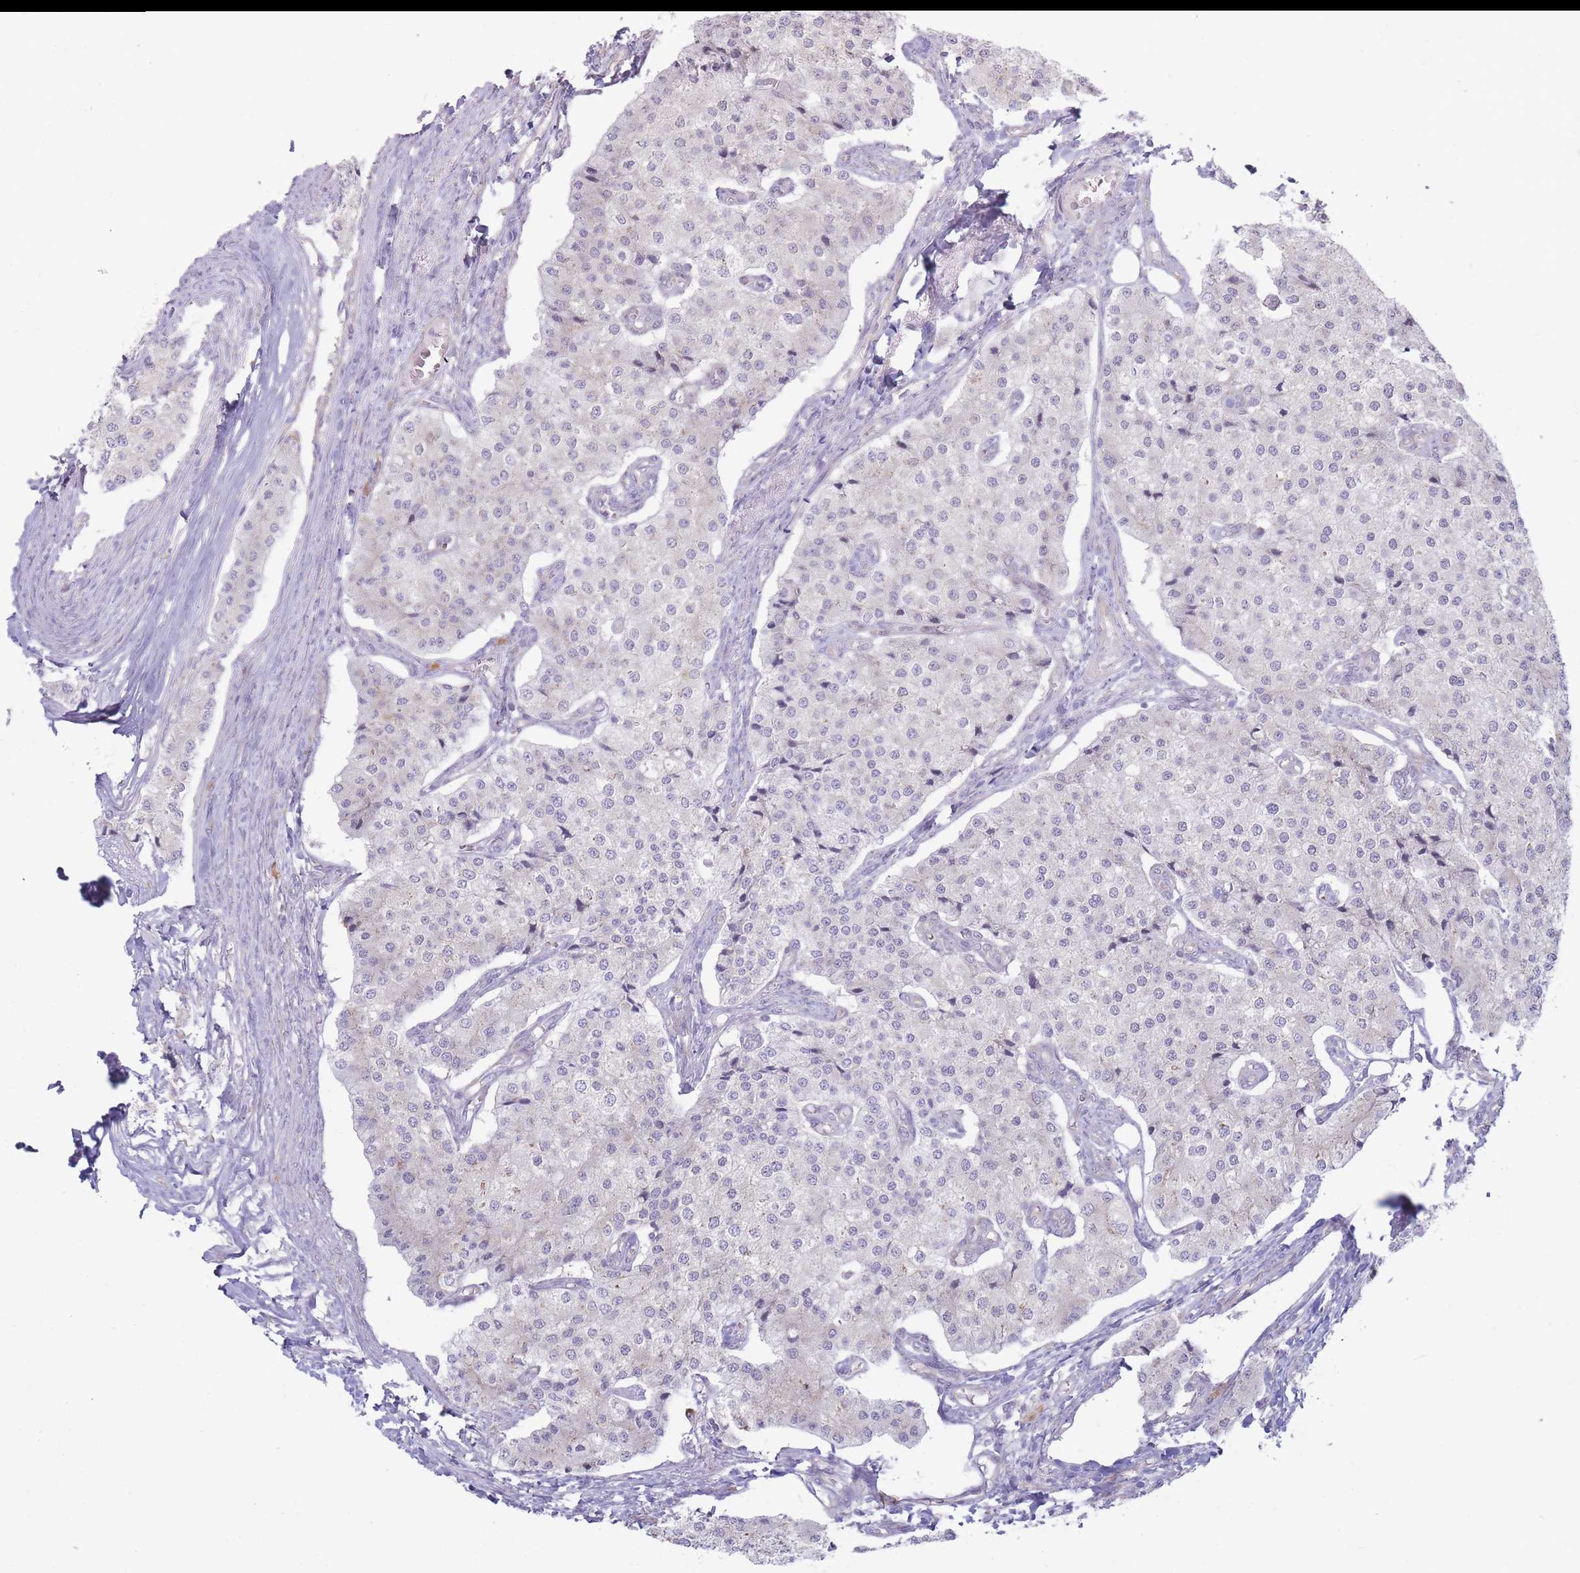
{"staining": {"intensity": "negative", "quantity": "none", "location": "none"}, "tissue": "carcinoid", "cell_type": "Tumor cells", "image_type": "cancer", "snomed": [{"axis": "morphology", "description": "Carcinoid, malignant, NOS"}, {"axis": "topography", "description": "Colon"}], "caption": "The image reveals no staining of tumor cells in malignant carcinoid.", "gene": "OR5L2", "patient": {"sex": "female", "age": 52}}